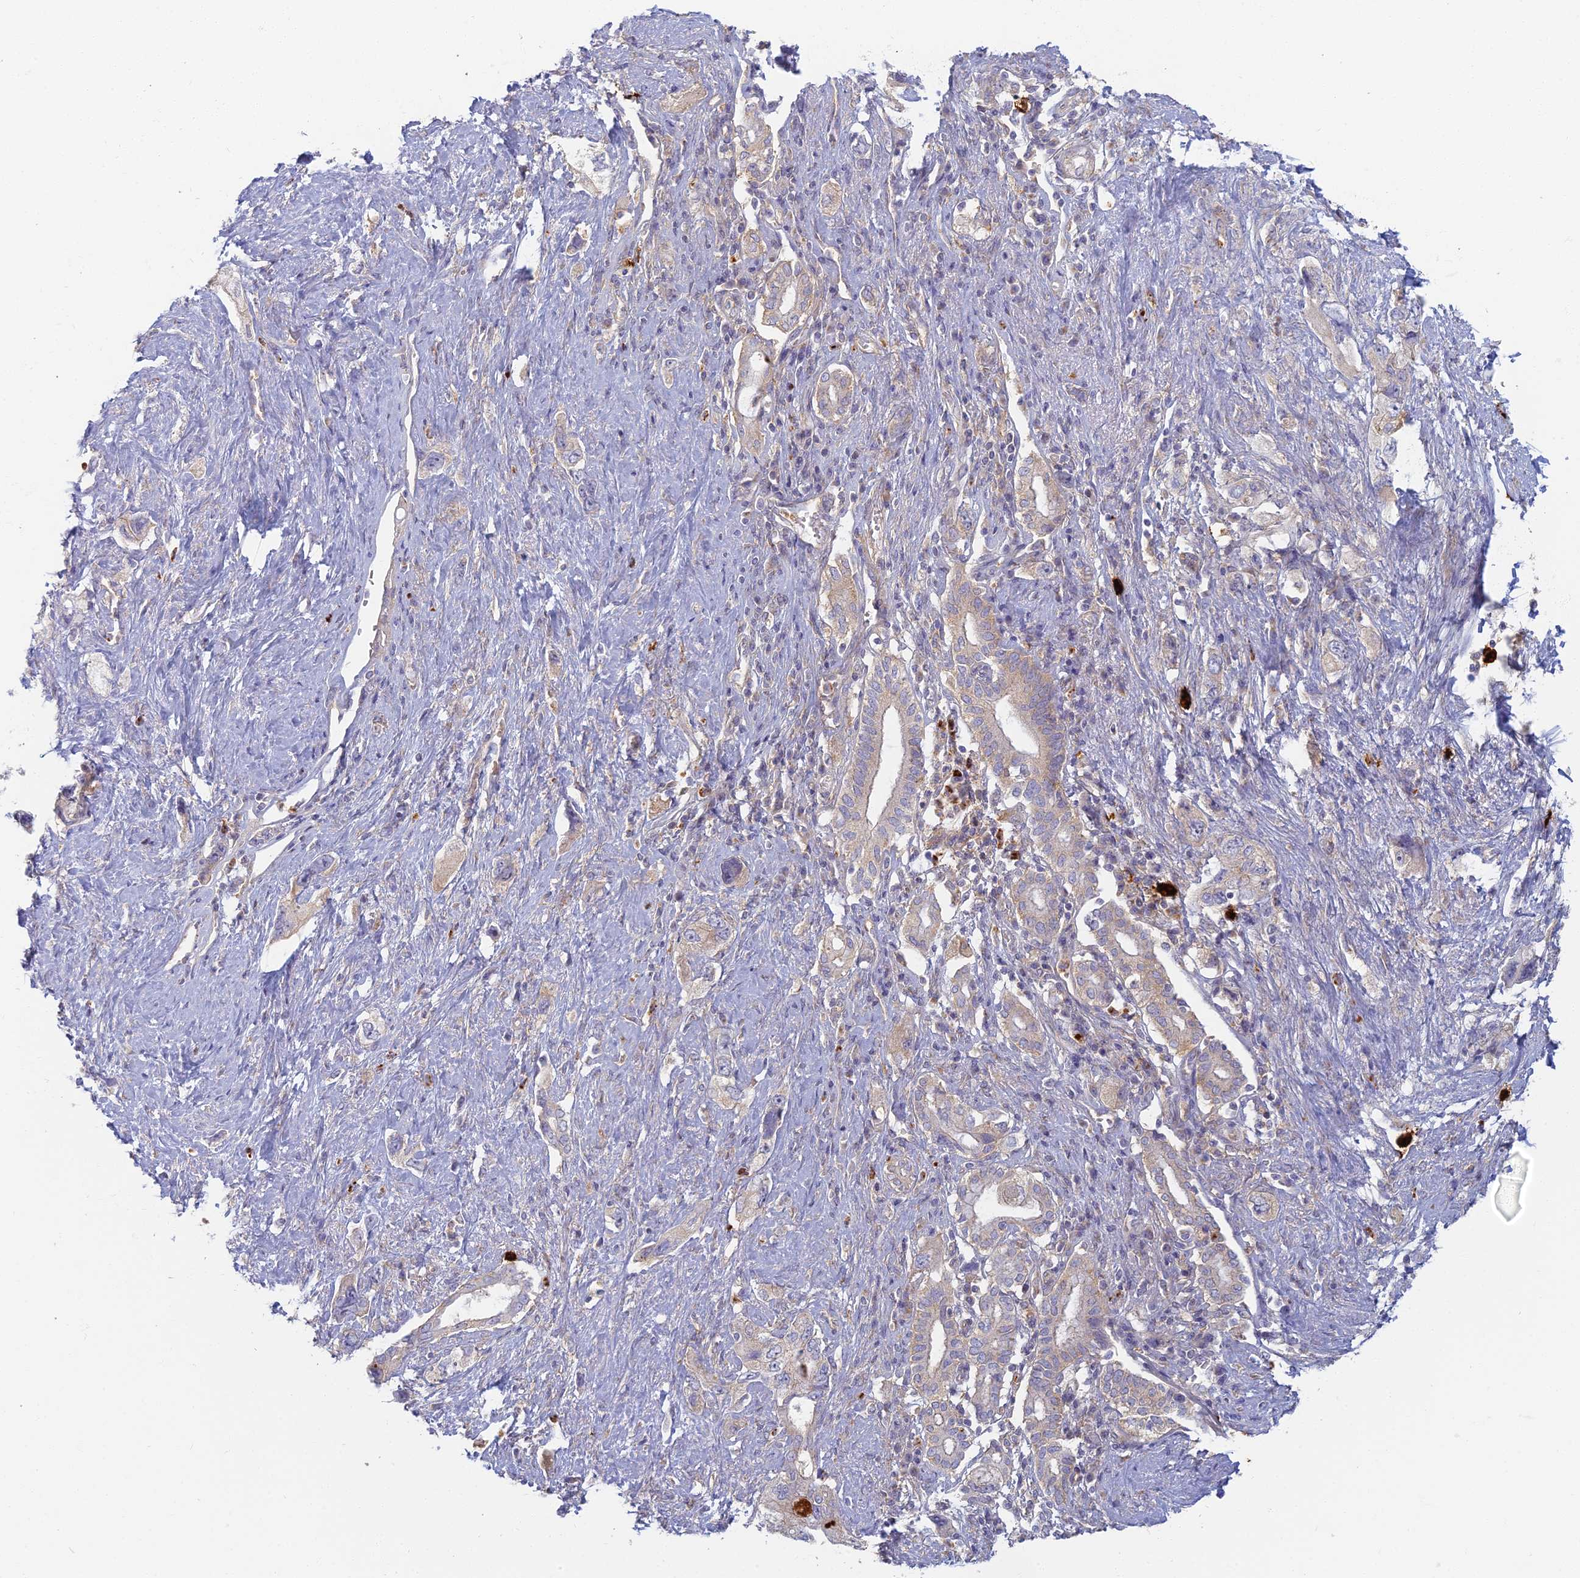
{"staining": {"intensity": "weak", "quantity": "<25%", "location": "cytoplasmic/membranous"}, "tissue": "pancreatic cancer", "cell_type": "Tumor cells", "image_type": "cancer", "snomed": [{"axis": "morphology", "description": "Adenocarcinoma, NOS"}, {"axis": "topography", "description": "Pancreas"}], "caption": "This is an immunohistochemistry (IHC) image of pancreatic cancer (adenocarcinoma). There is no staining in tumor cells.", "gene": "PROX2", "patient": {"sex": "female", "age": 73}}